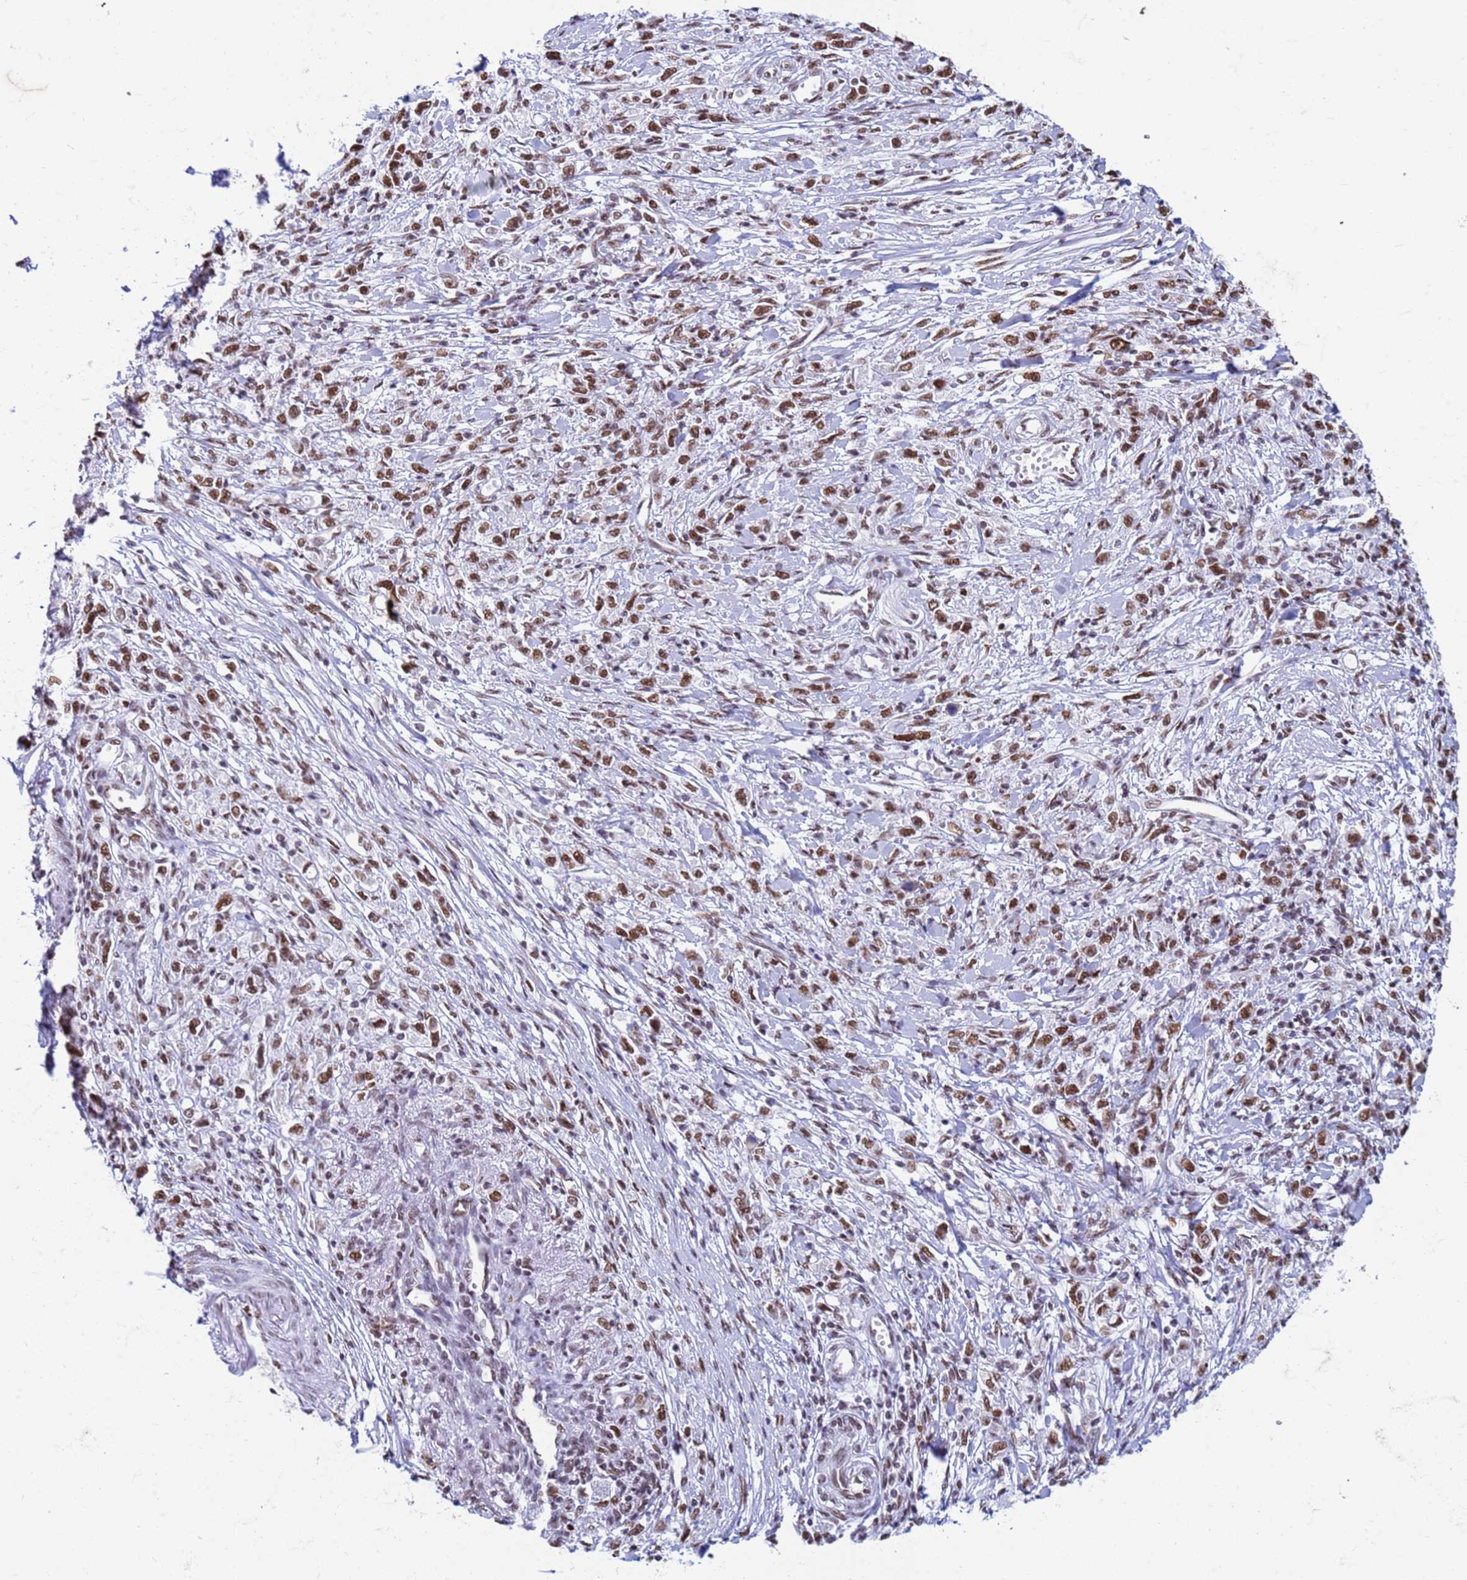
{"staining": {"intensity": "moderate", "quantity": ">75%", "location": "nuclear"}, "tissue": "stomach cancer", "cell_type": "Tumor cells", "image_type": "cancer", "snomed": [{"axis": "morphology", "description": "Adenocarcinoma, NOS"}, {"axis": "topography", "description": "Stomach"}], "caption": "Immunohistochemical staining of stomach adenocarcinoma shows moderate nuclear protein expression in approximately >75% of tumor cells. (Brightfield microscopy of DAB IHC at high magnification).", "gene": "FAM170B", "patient": {"sex": "female", "age": 59}}